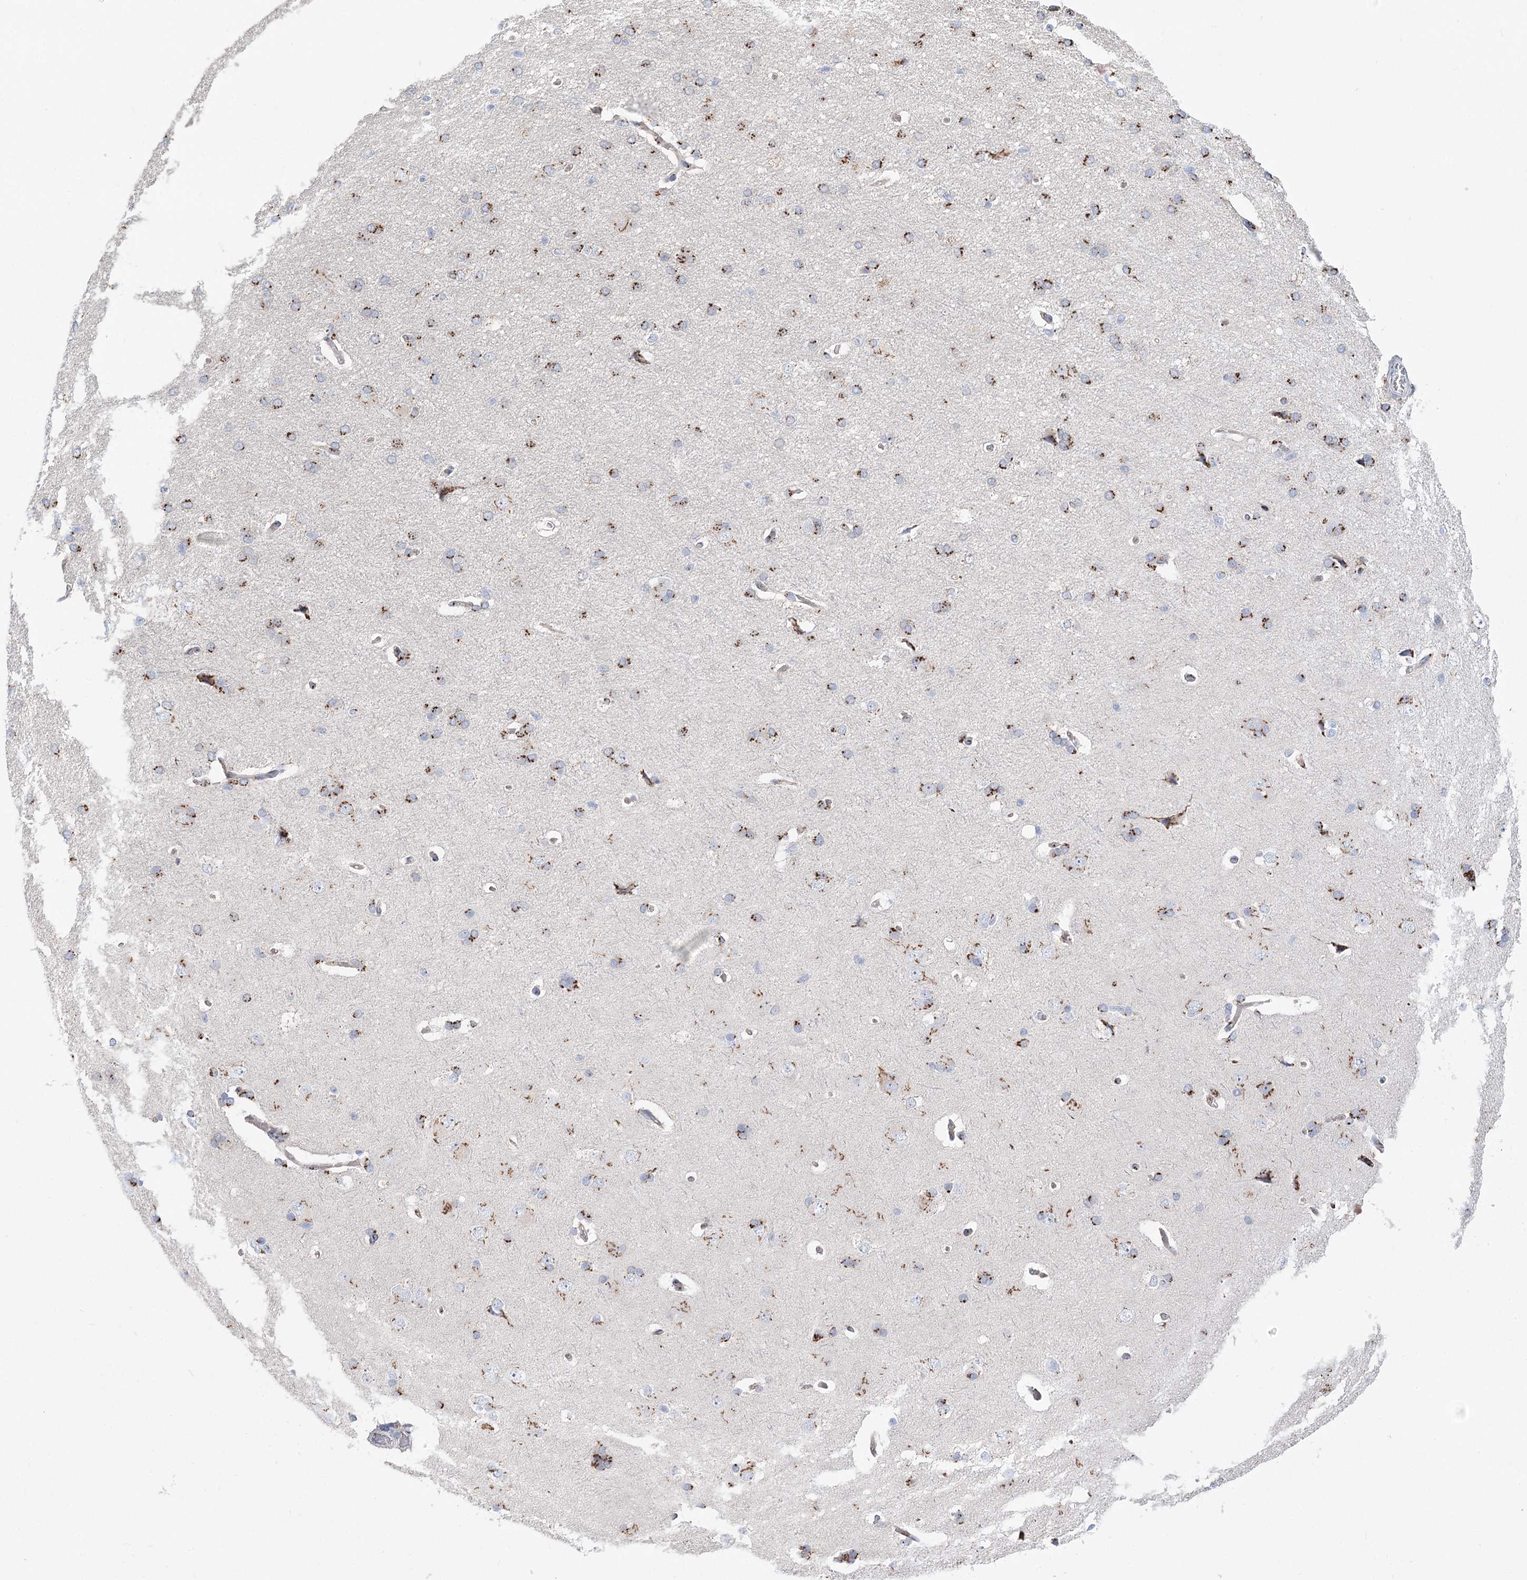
{"staining": {"intensity": "moderate", "quantity": "25%-75%", "location": "cytoplasmic/membranous"}, "tissue": "cerebral cortex", "cell_type": "Endothelial cells", "image_type": "normal", "snomed": [{"axis": "morphology", "description": "Normal tissue, NOS"}, {"axis": "topography", "description": "Cerebral cortex"}], "caption": "Immunohistochemistry (IHC) histopathology image of normal cerebral cortex stained for a protein (brown), which displays medium levels of moderate cytoplasmic/membranous positivity in about 25%-75% of endothelial cells.", "gene": "TMEM165", "patient": {"sex": "male", "age": 62}}